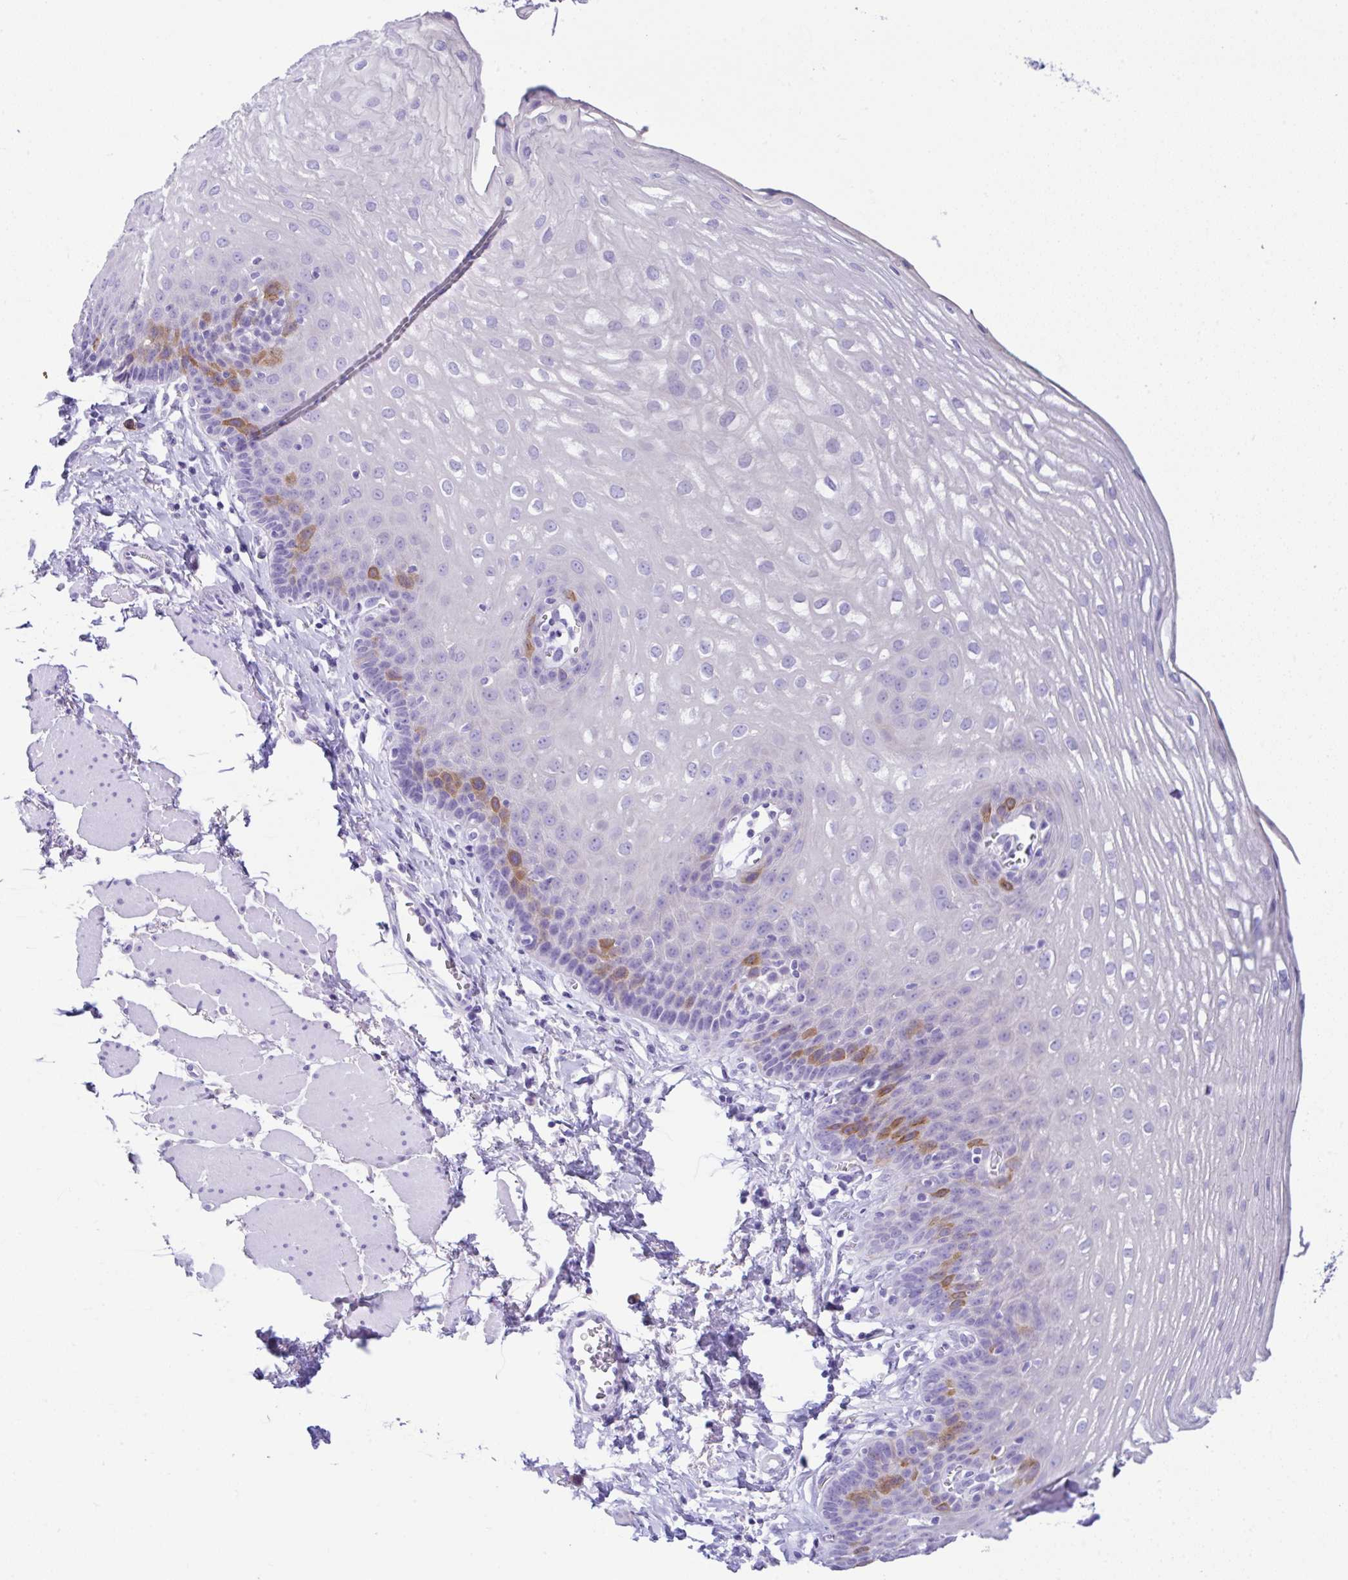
{"staining": {"intensity": "moderate", "quantity": "<25%", "location": "cytoplasmic/membranous"}, "tissue": "esophagus", "cell_type": "Squamous epithelial cells", "image_type": "normal", "snomed": [{"axis": "morphology", "description": "Normal tissue, NOS"}, {"axis": "topography", "description": "Esophagus"}], "caption": "Esophagus stained with DAB immunohistochemistry (IHC) demonstrates low levels of moderate cytoplasmic/membranous positivity in approximately <25% of squamous epithelial cells. Immunohistochemistry (ihc) stains the protein in brown and the nuclei are stained blue.", "gene": "RRM2", "patient": {"sex": "female", "age": 81}}